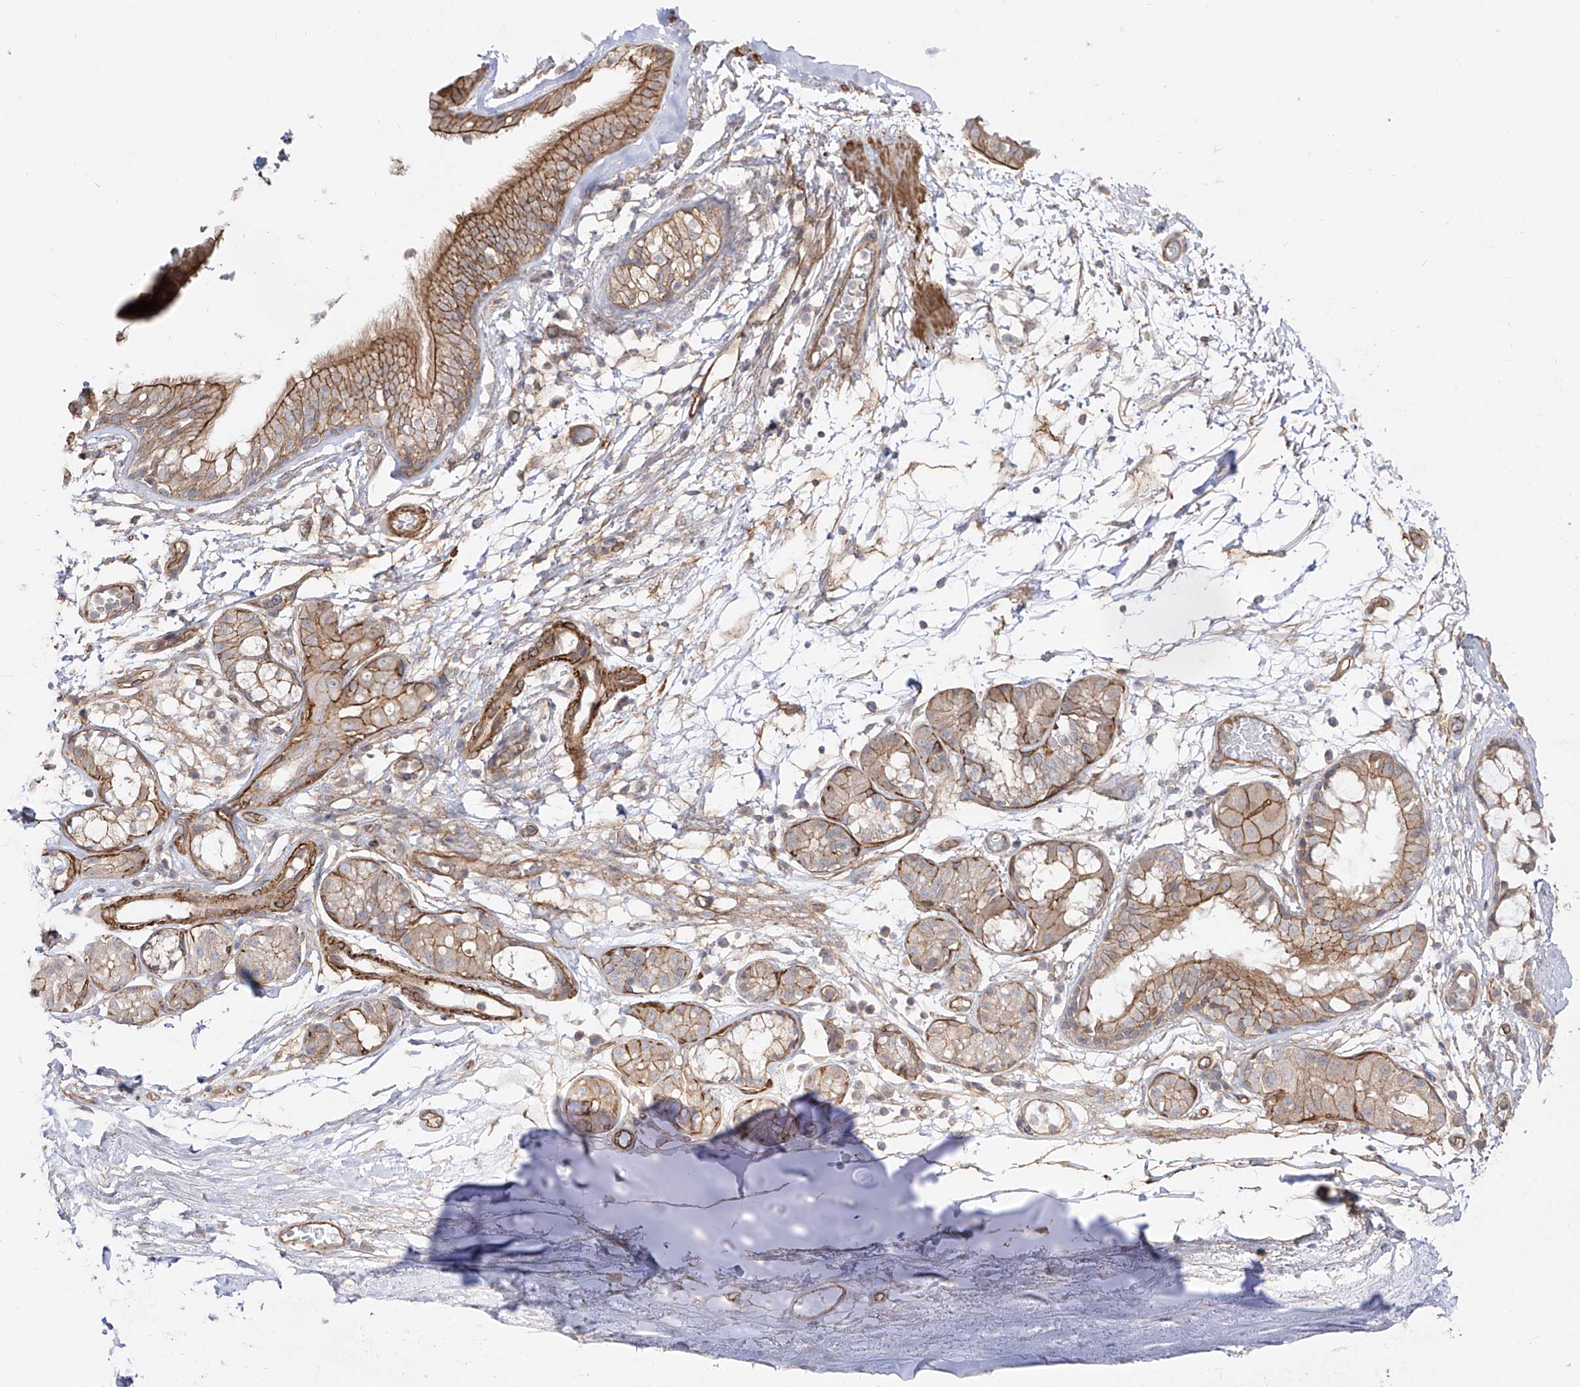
{"staining": {"intensity": "negative", "quantity": "none", "location": "none"}, "tissue": "adipose tissue", "cell_type": "Adipocytes", "image_type": "normal", "snomed": [{"axis": "morphology", "description": "Normal tissue, NOS"}, {"axis": "topography", "description": "Cartilage tissue"}], "caption": "This is a image of immunohistochemistry staining of unremarkable adipose tissue, which shows no expression in adipocytes.", "gene": "ZNF180", "patient": {"sex": "female", "age": 63}}